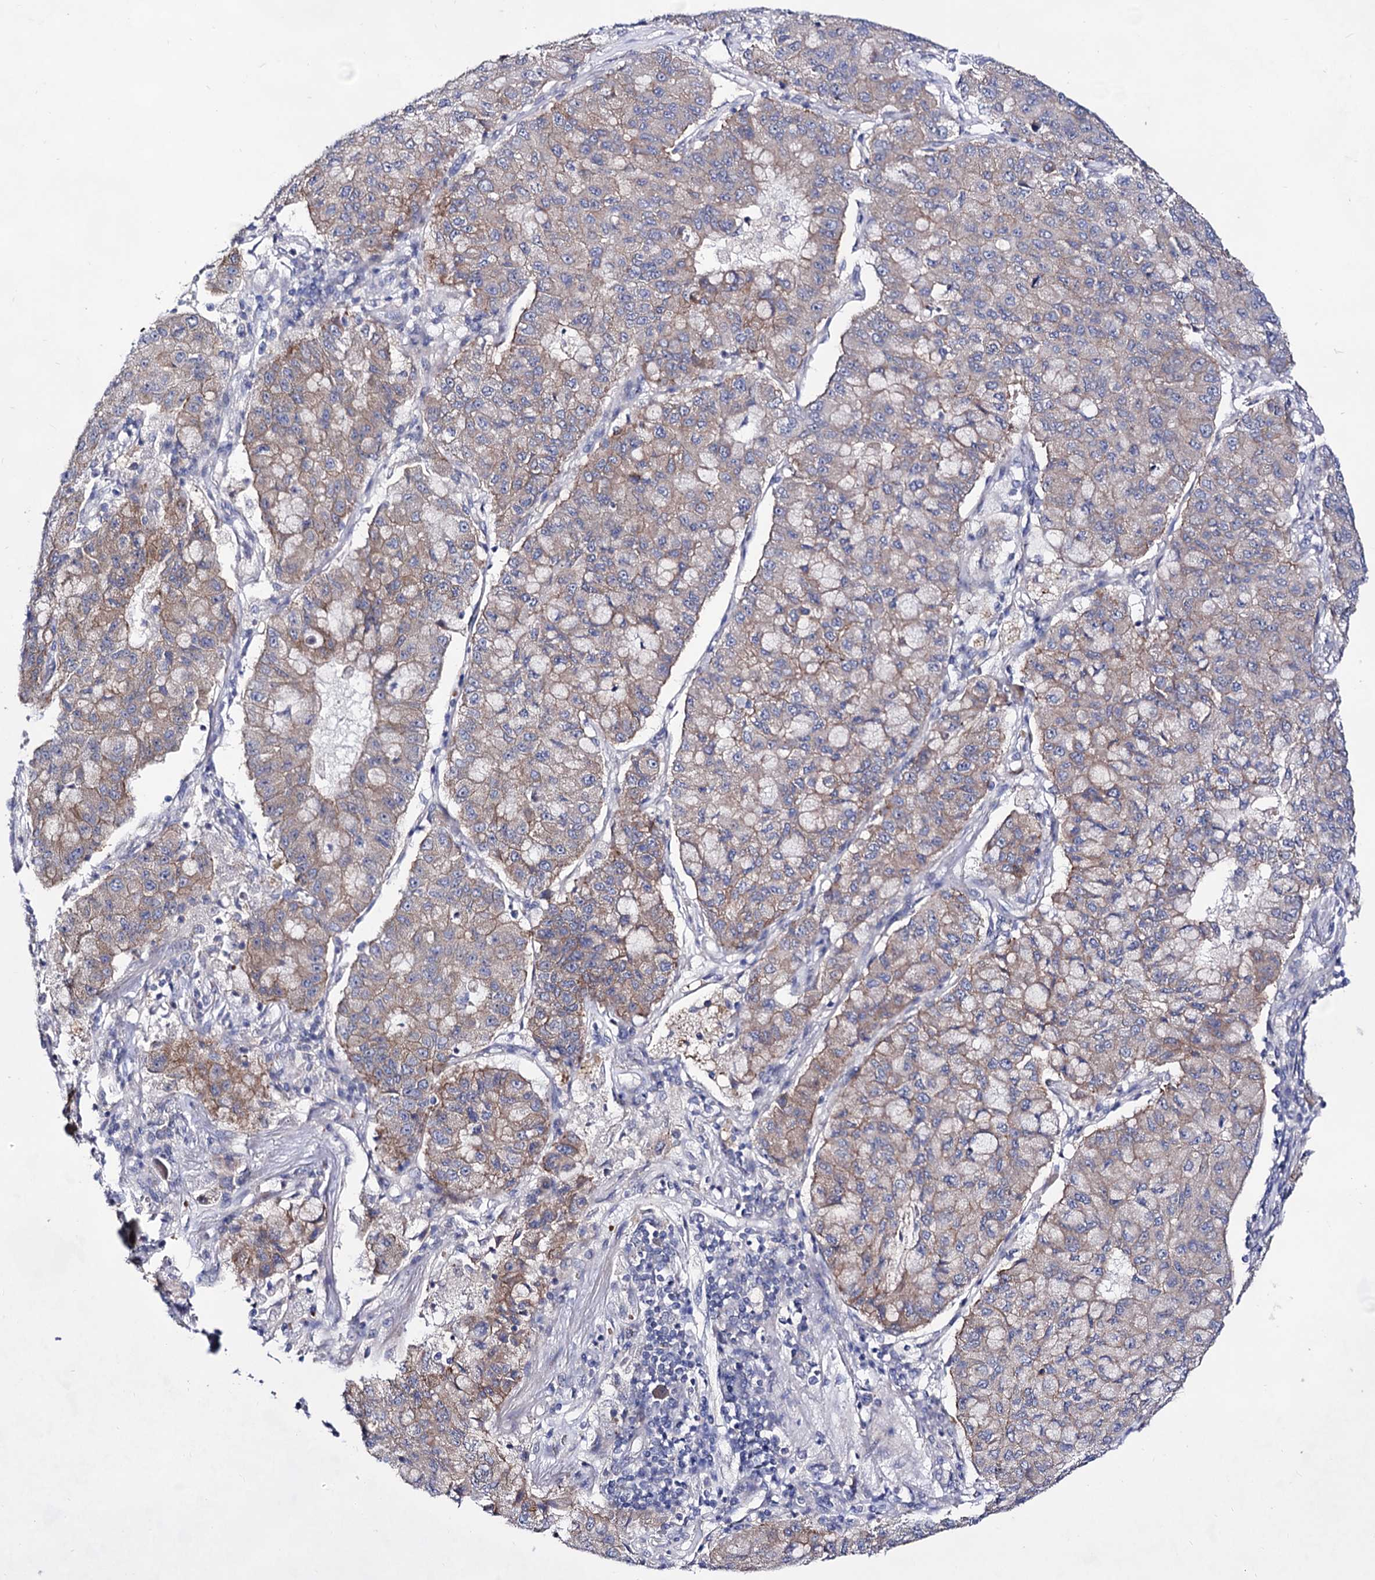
{"staining": {"intensity": "weak", "quantity": "25%-75%", "location": "cytoplasmic/membranous"}, "tissue": "lung cancer", "cell_type": "Tumor cells", "image_type": "cancer", "snomed": [{"axis": "morphology", "description": "Squamous cell carcinoma, NOS"}, {"axis": "topography", "description": "Lung"}], "caption": "IHC (DAB) staining of human lung cancer exhibits weak cytoplasmic/membranous protein staining in approximately 25%-75% of tumor cells. Nuclei are stained in blue.", "gene": "PLIN1", "patient": {"sex": "male", "age": 74}}